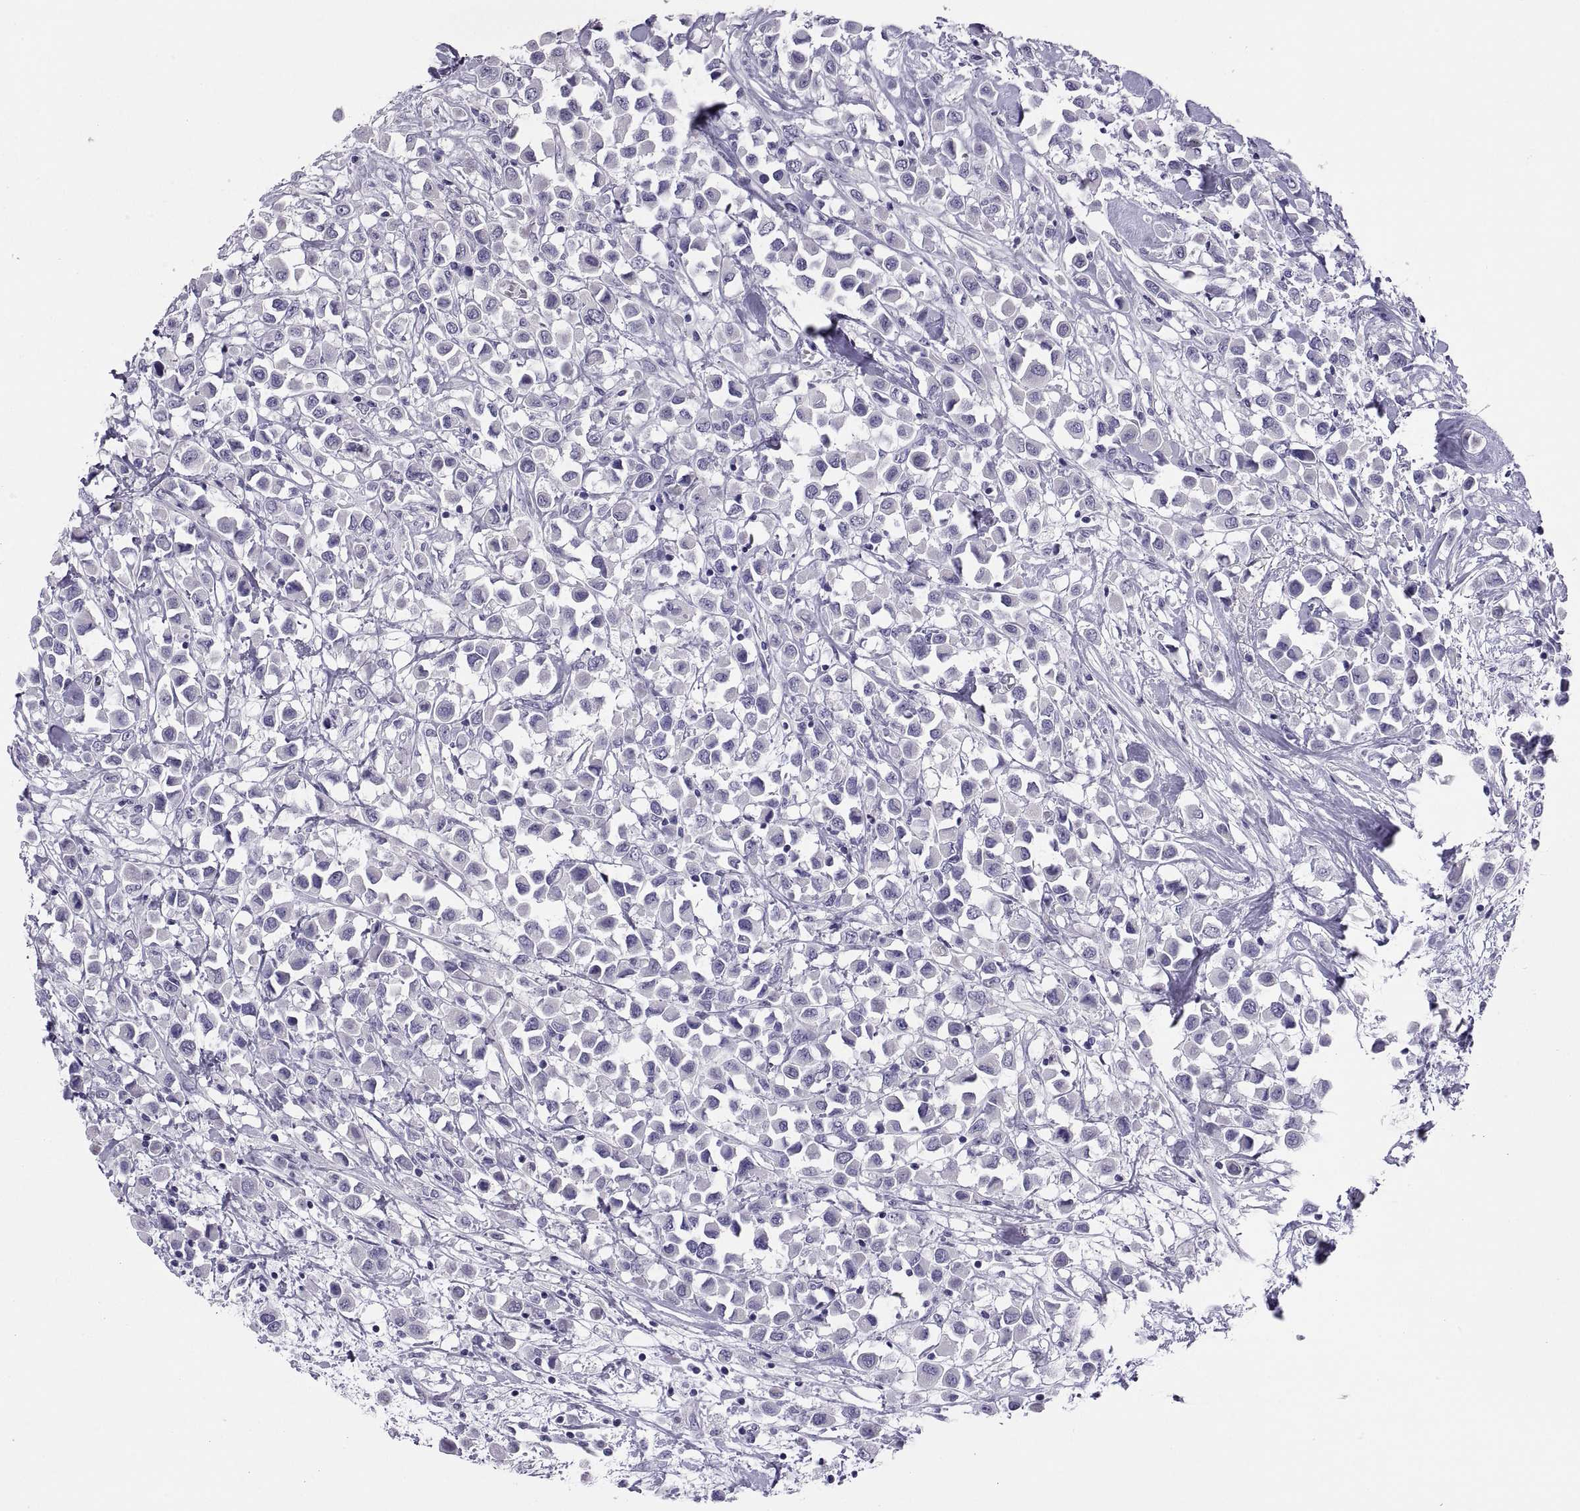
{"staining": {"intensity": "negative", "quantity": "none", "location": "none"}, "tissue": "breast cancer", "cell_type": "Tumor cells", "image_type": "cancer", "snomed": [{"axis": "morphology", "description": "Duct carcinoma"}, {"axis": "topography", "description": "Breast"}], "caption": "DAB (3,3'-diaminobenzidine) immunohistochemical staining of breast cancer (infiltrating ductal carcinoma) displays no significant expression in tumor cells.", "gene": "RGS20", "patient": {"sex": "female", "age": 61}}